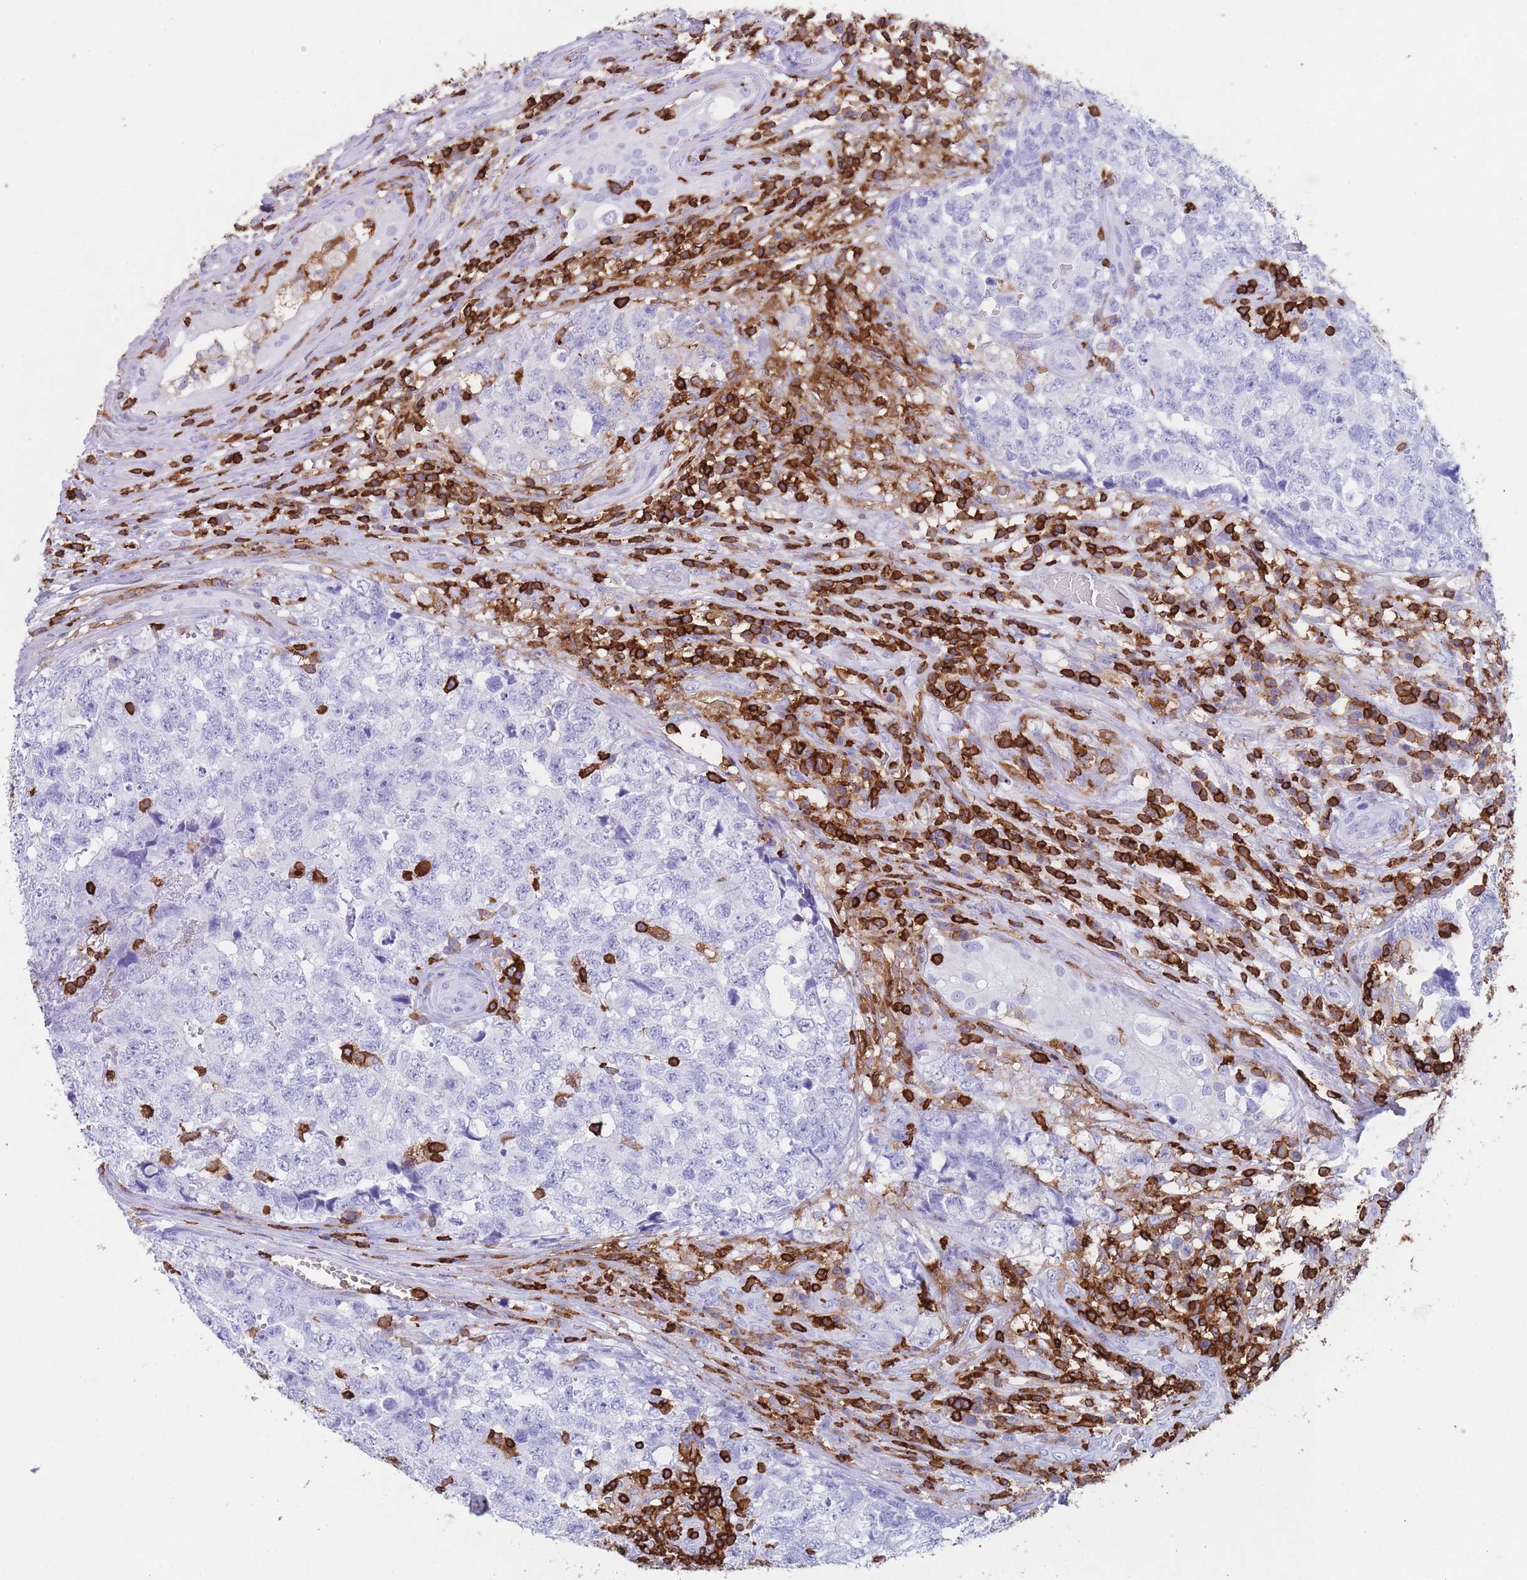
{"staining": {"intensity": "negative", "quantity": "none", "location": "none"}, "tissue": "testis cancer", "cell_type": "Tumor cells", "image_type": "cancer", "snomed": [{"axis": "morphology", "description": "Carcinoma, Embryonal, NOS"}, {"axis": "topography", "description": "Testis"}], "caption": "Tumor cells are negative for brown protein staining in testis cancer (embryonal carcinoma).", "gene": "CORO1A", "patient": {"sex": "male", "age": 31}}